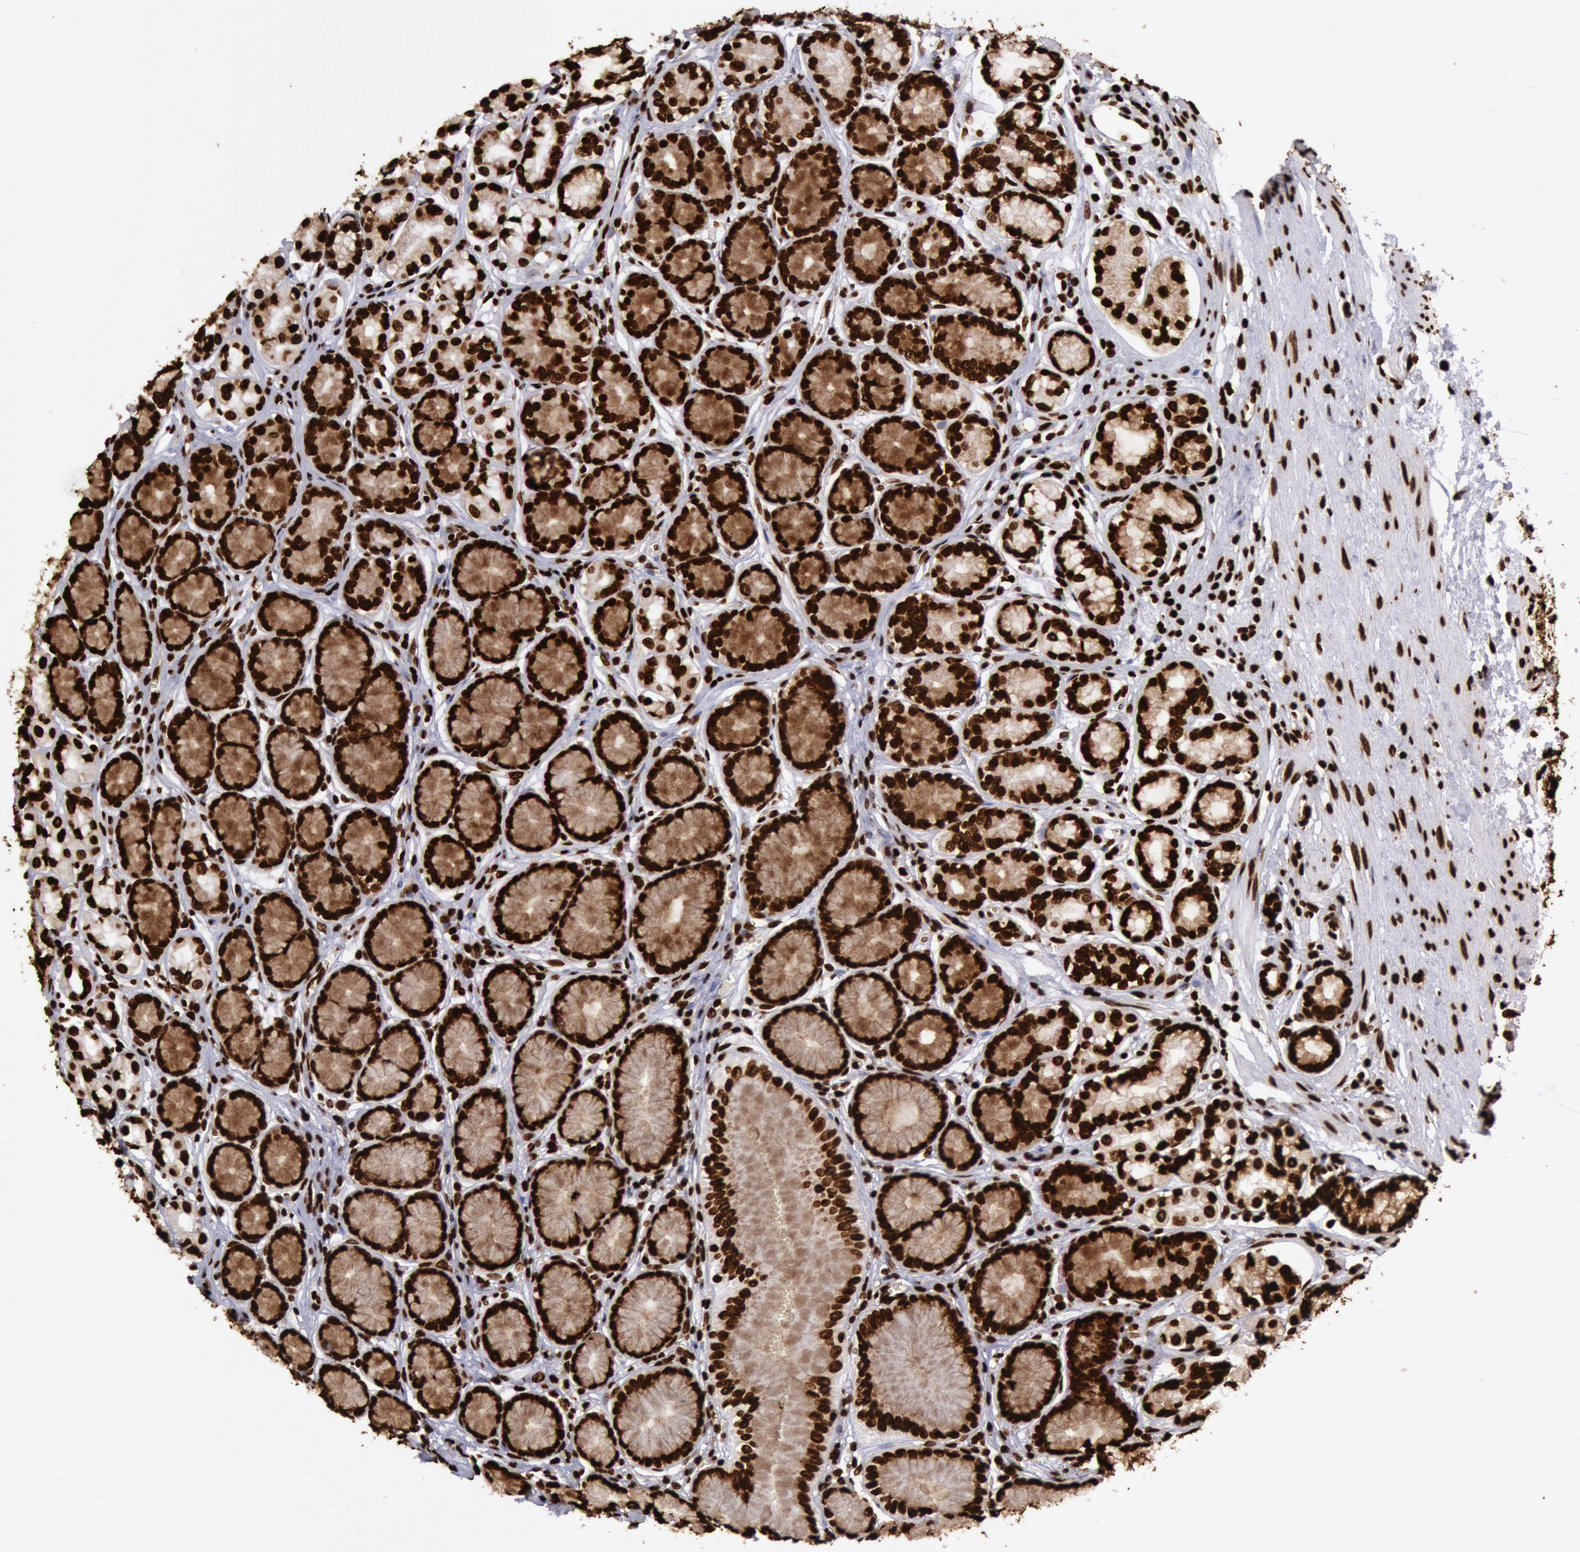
{"staining": {"intensity": "strong", "quantity": ">75%", "location": "nuclear"}, "tissue": "stomach", "cell_type": "Glandular cells", "image_type": "normal", "snomed": [{"axis": "morphology", "description": "Normal tissue, NOS"}, {"axis": "topography", "description": "Stomach"}, {"axis": "topography", "description": "Stomach, lower"}], "caption": "This photomicrograph reveals immunohistochemistry staining of normal human stomach, with high strong nuclear expression in about >75% of glandular cells.", "gene": "H3", "patient": {"sex": "male", "age": 76}}